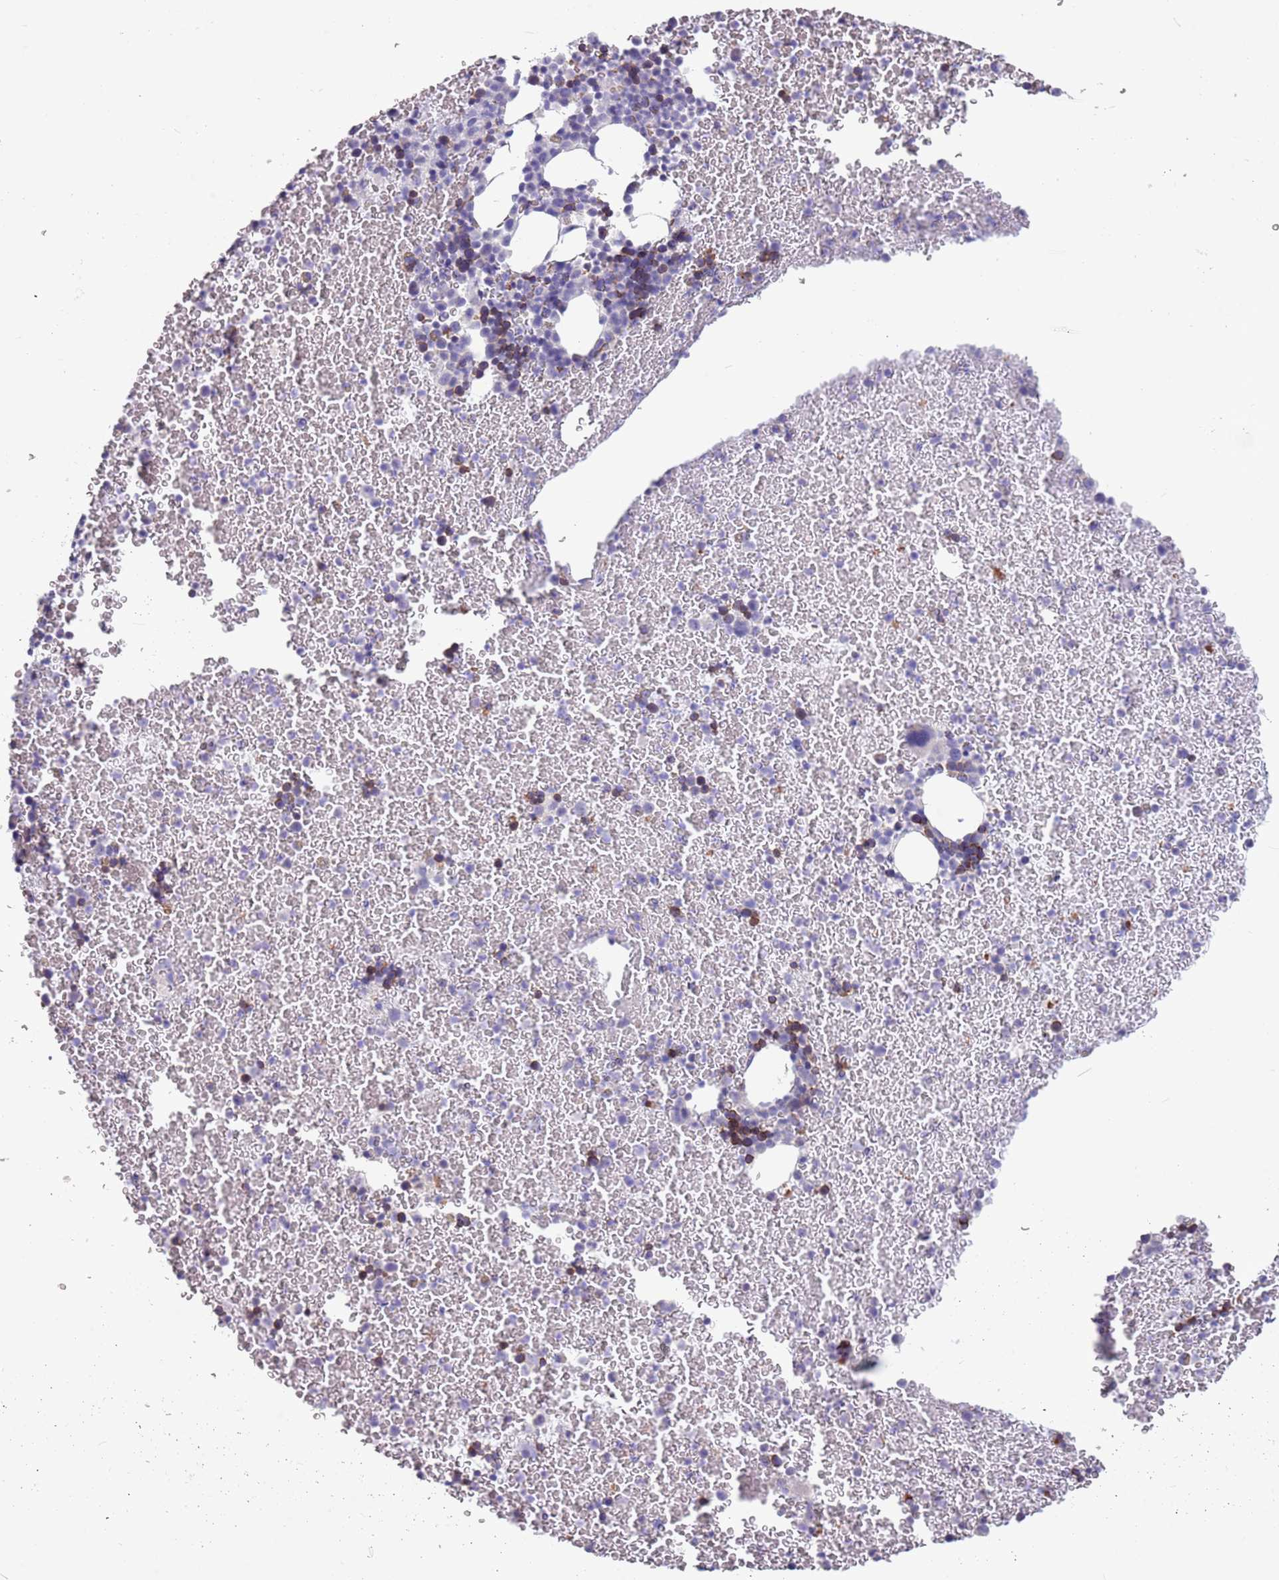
{"staining": {"intensity": "moderate", "quantity": "<25%", "location": "cytoplasmic/membranous"}, "tissue": "bone marrow", "cell_type": "Hematopoietic cells", "image_type": "normal", "snomed": [{"axis": "morphology", "description": "Normal tissue, NOS"}, {"axis": "topography", "description": "Bone marrow"}], "caption": "Immunohistochemical staining of unremarkable bone marrow shows <25% levels of moderate cytoplasmic/membranous protein expression in about <25% of hematopoietic cells. (DAB (3,3'-diaminobenzidine) = brown stain, brightfield microscopy at high magnification).", "gene": "ZNF14", "patient": {"sex": "male", "age": 11}}